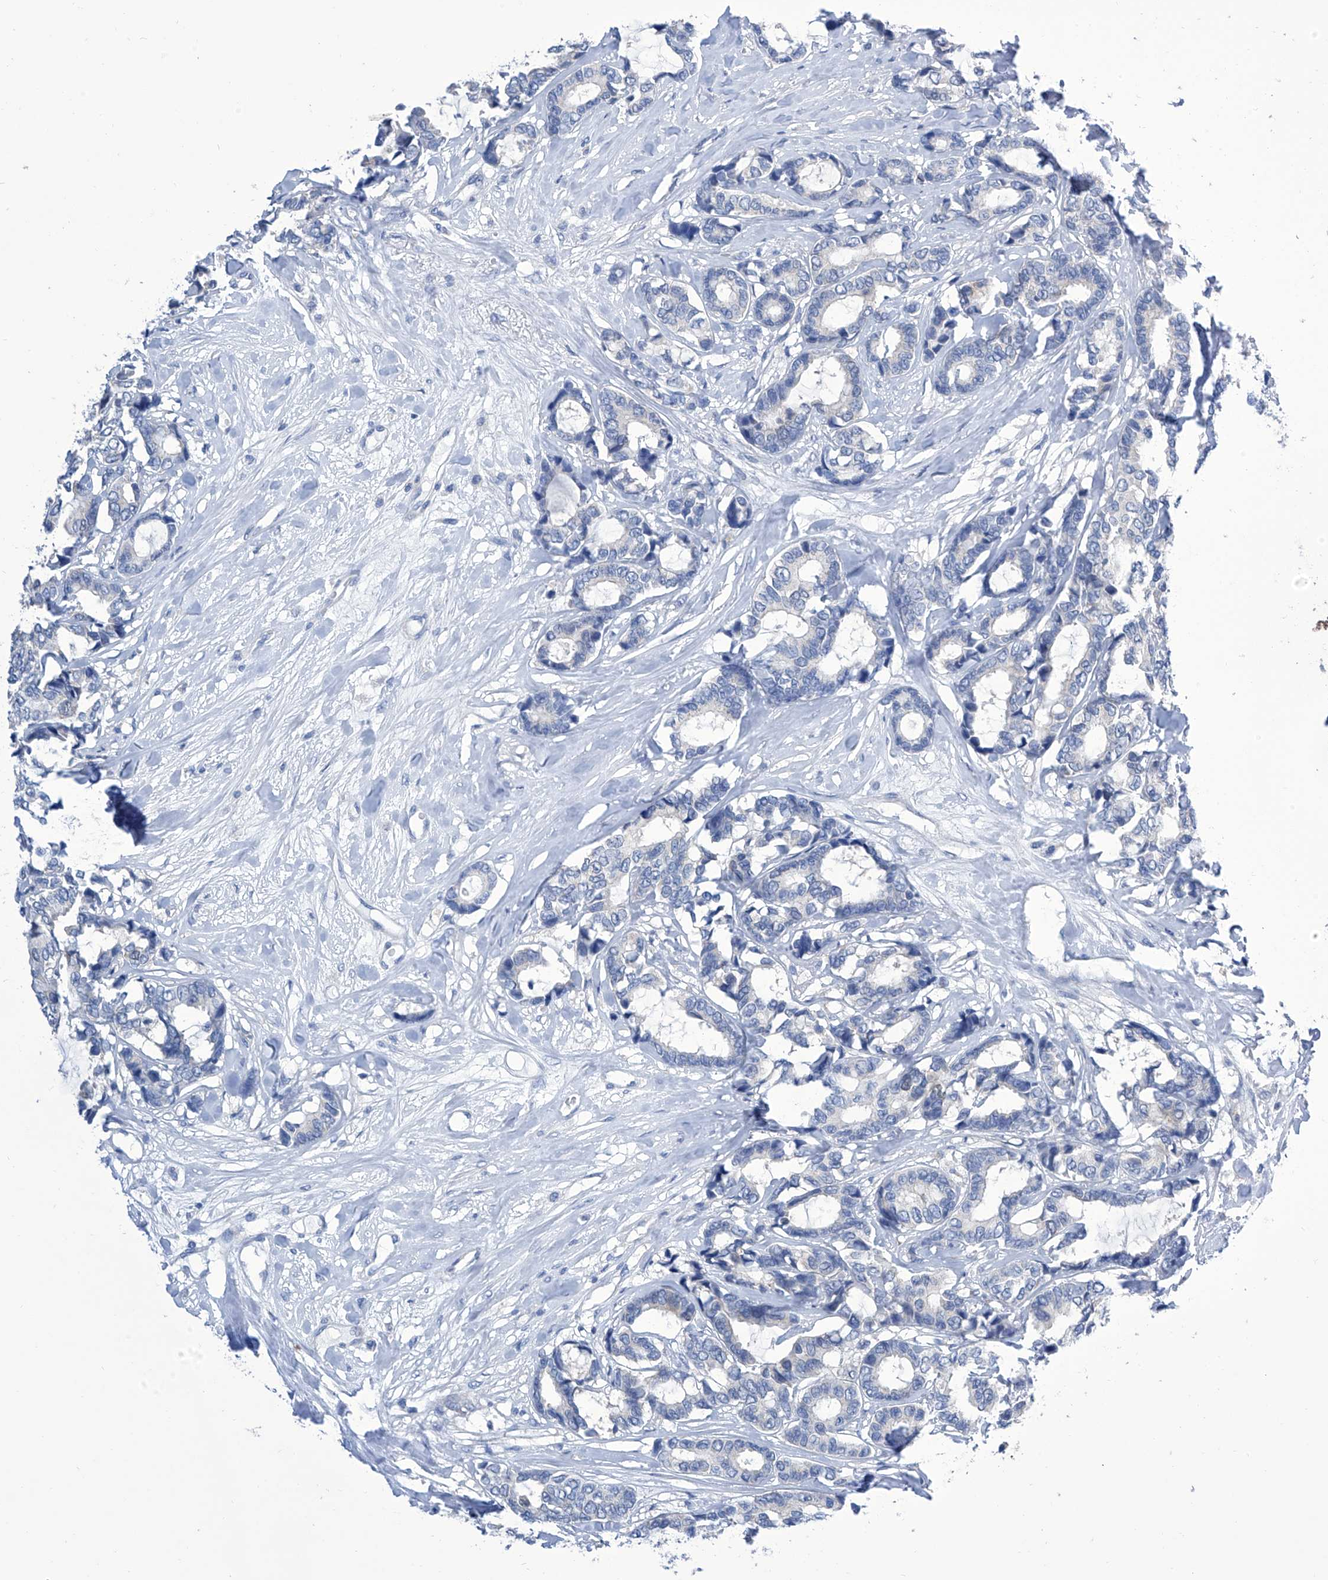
{"staining": {"intensity": "negative", "quantity": "none", "location": "none"}, "tissue": "breast cancer", "cell_type": "Tumor cells", "image_type": "cancer", "snomed": [{"axis": "morphology", "description": "Duct carcinoma"}, {"axis": "topography", "description": "Breast"}], "caption": "The image exhibits no significant expression in tumor cells of infiltrating ductal carcinoma (breast).", "gene": "IMPA2", "patient": {"sex": "female", "age": 87}}